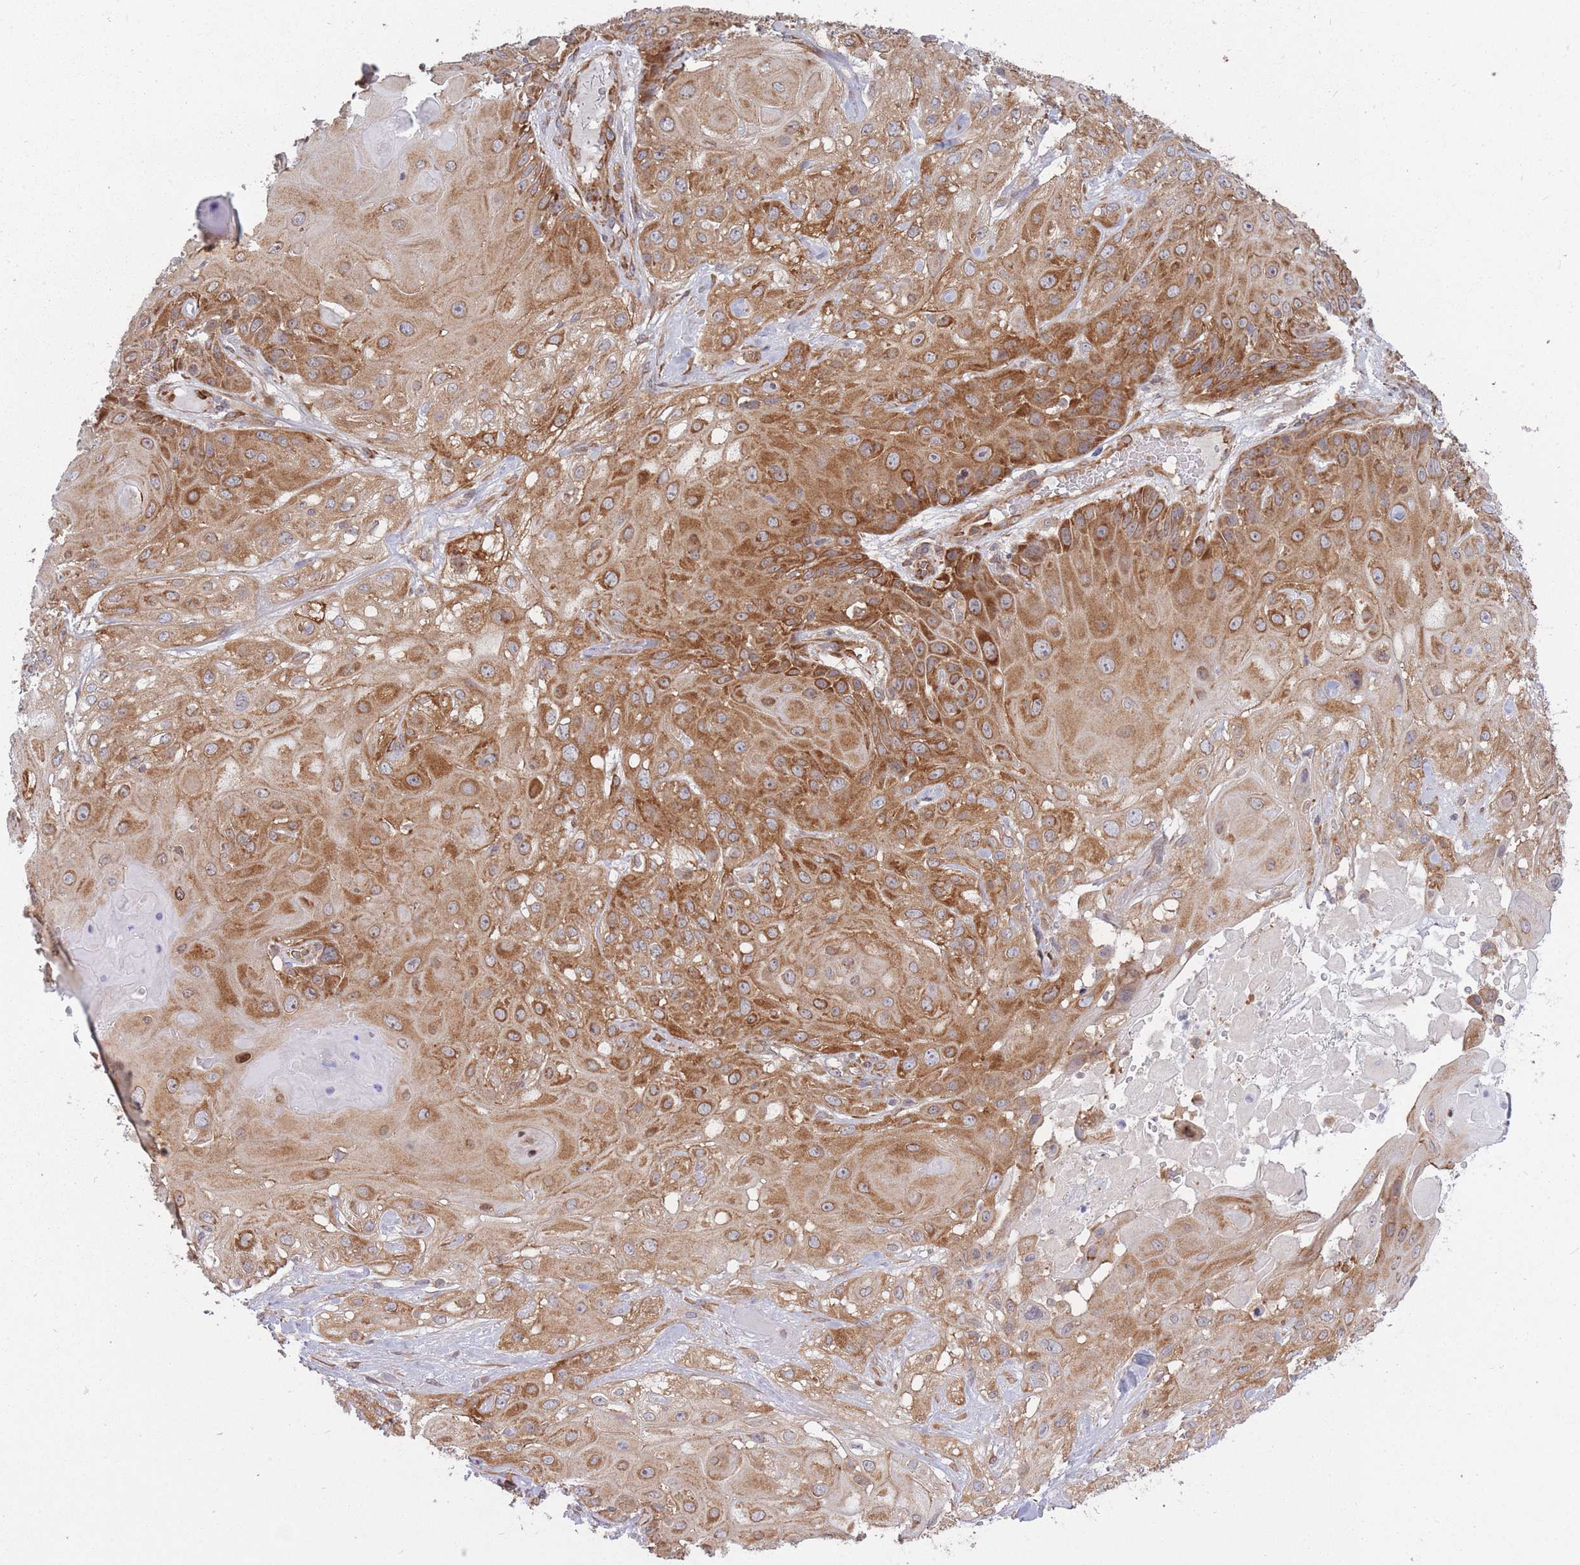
{"staining": {"intensity": "strong", "quantity": ">75%", "location": "cytoplasmic/membranous"}, "tissue": "skin cancer", "cell_type": "Tumor cells", "image_type": "cancer", "snomed": [{"axis": "morphology", "description": "Normal tissue, NOS"}, {"axis": "morphology", "description": "Squamous cell carcinoma, NOS"}, {"axis": "topography", "description": "Skin"}, {"axis": "topography", "description": "Cartilage tissue"}], "caption": "A high-resolution micrograph shows immunohistochemistry (IHC) staining of squamous cell carcinoma (skin), which demonstrates strong cytoplasmic/membranous expression in about >75% of tumor cells.", "gene": "CCDC124", "patient": {"sex": "female", "age": 79}}